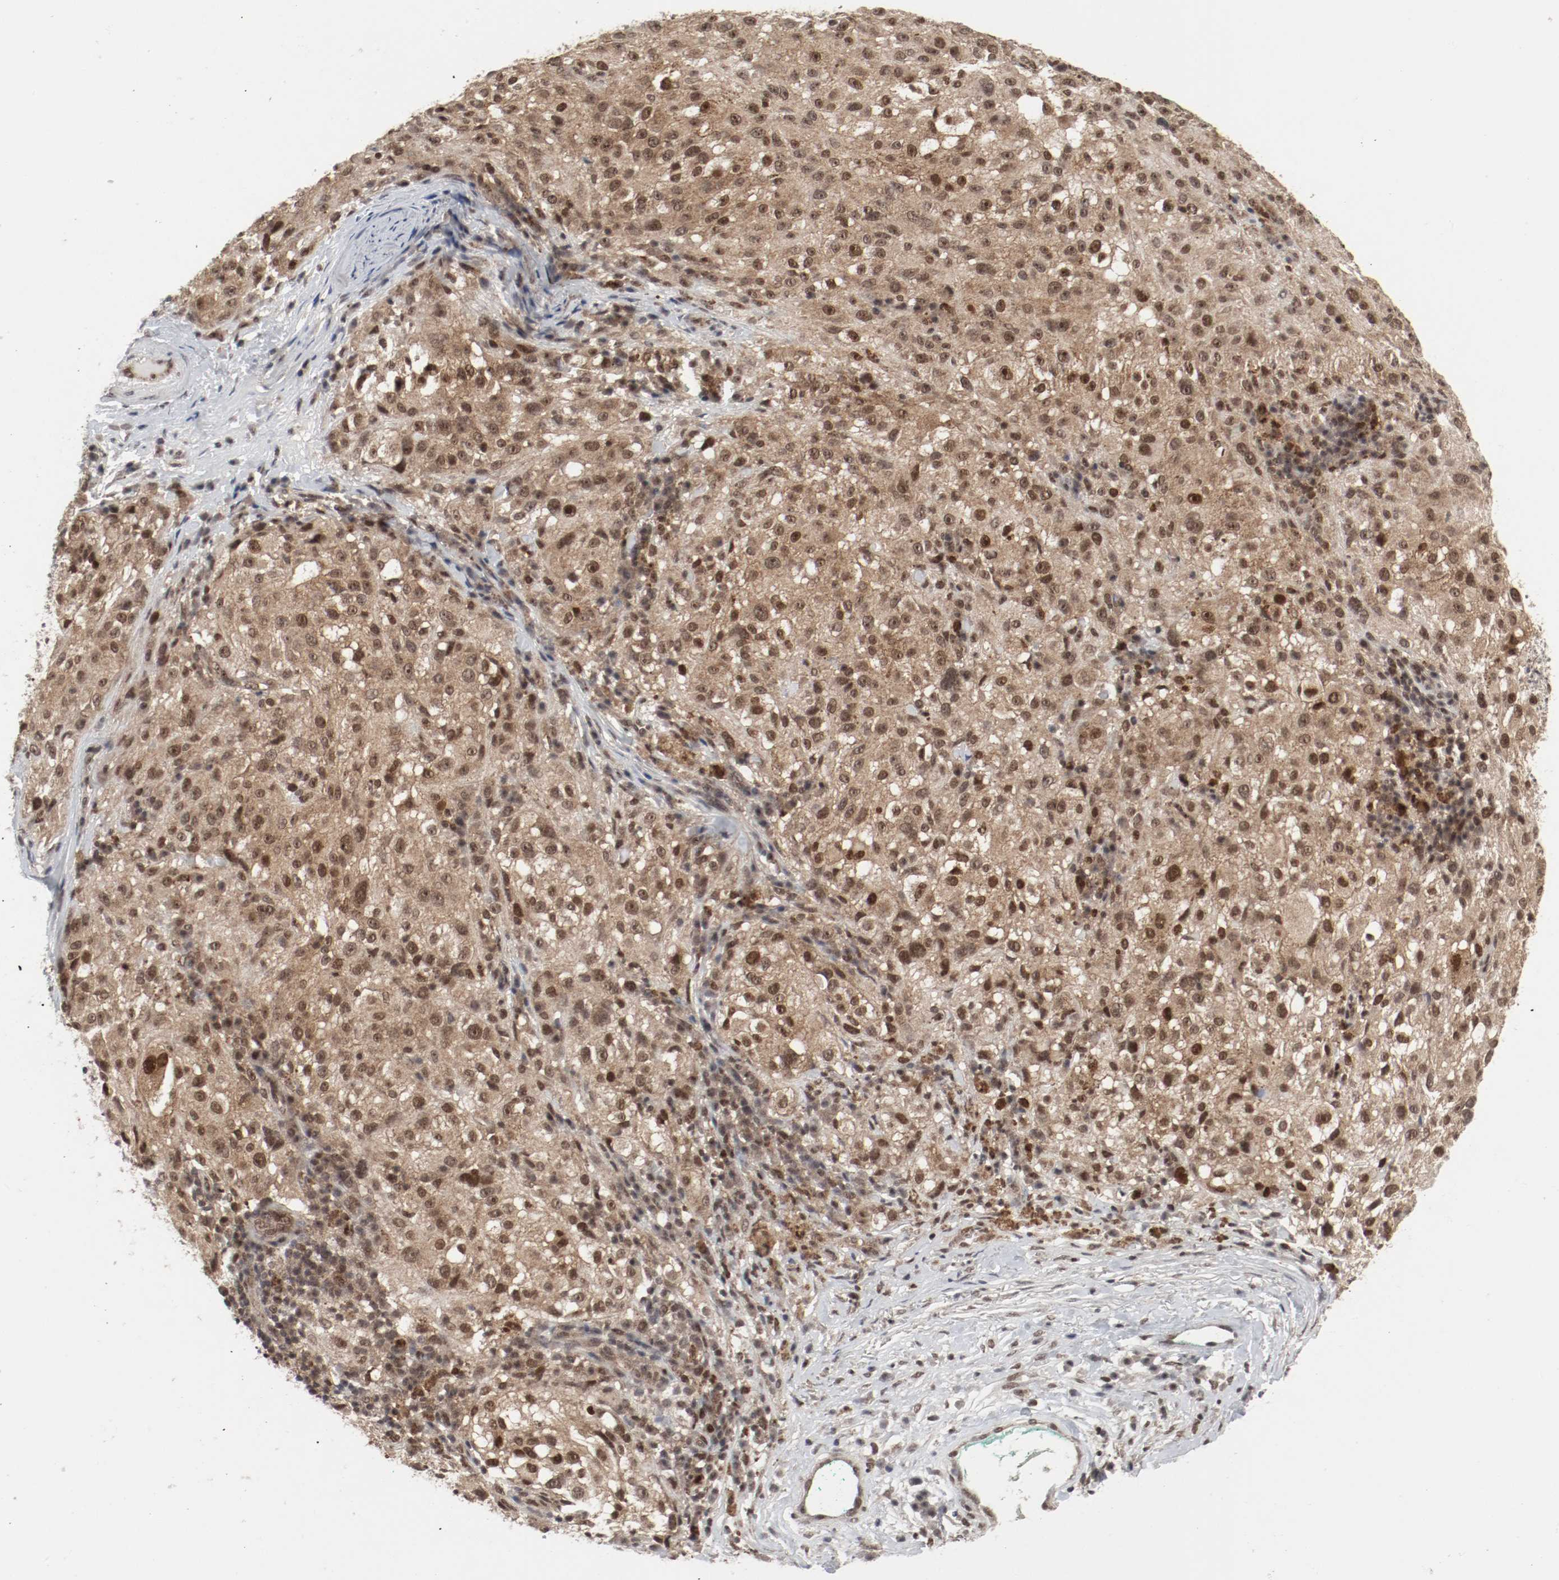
{"staining": {"intensity": "moderate", "quantity": ">75%", "location": "cytoplasmic/membranous,nuclear"}, "tissue": "melanoma", "cell_type": "Tumor cells", "image_type": "cancer", "snomed": [{"axis": "morphology", "description": "Necrosis, NOS"}, {"axis": "morphology", "description": "Malignant melanoma, NOS"}, {"axis": "topography", "description": "Skin"}], "caption": "Protein expression analysis of human malignant melanoma reveals moderate cytoplasmic/membranous and nuclear staining in approximately >75% of tumor cells.", "gene": "CSNK2B", "patient": {"sex": "female", "age": 87}}